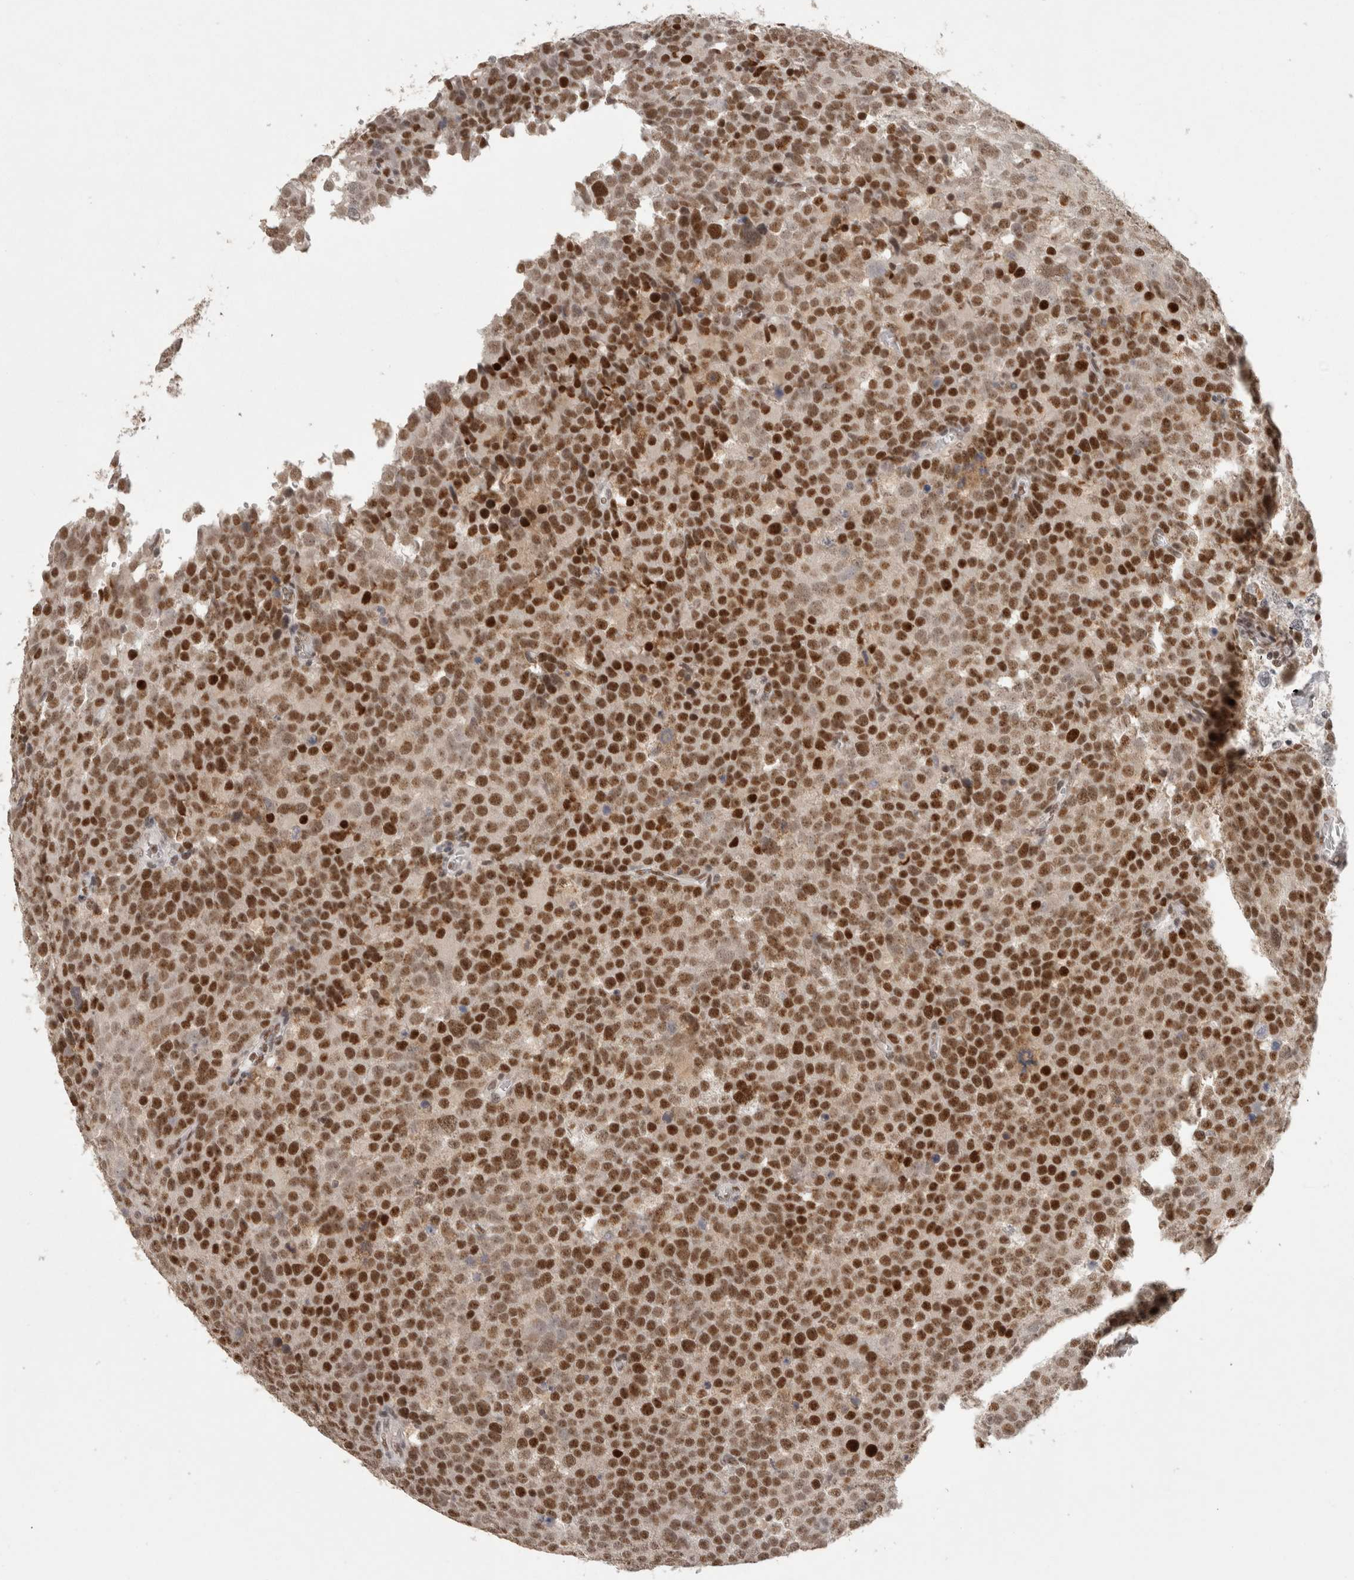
{"staining": {"intensity": "strong", "quantity": ">75%", "location": "nuclear"}, "tissue": "testis cancer", "cell_type": "Tumor cells", "image_type": "cancer", "snomed": [{"axis": "morphology", "description": "Seminoma, NOS"}, {"axis": "topography", "description": "Testis"}], "caption": "A high-resolution photomicrograph shows IHC staining of testis cancer, which displays strong nuclear staining in approximately >75% of tumor cells. (DAB (3,3'-diaminobenzidine) = brown stain, brightfield microscopy at high magnification).", "gene": "ZNF830", "patient": {"sex": "male", "age": 71}}